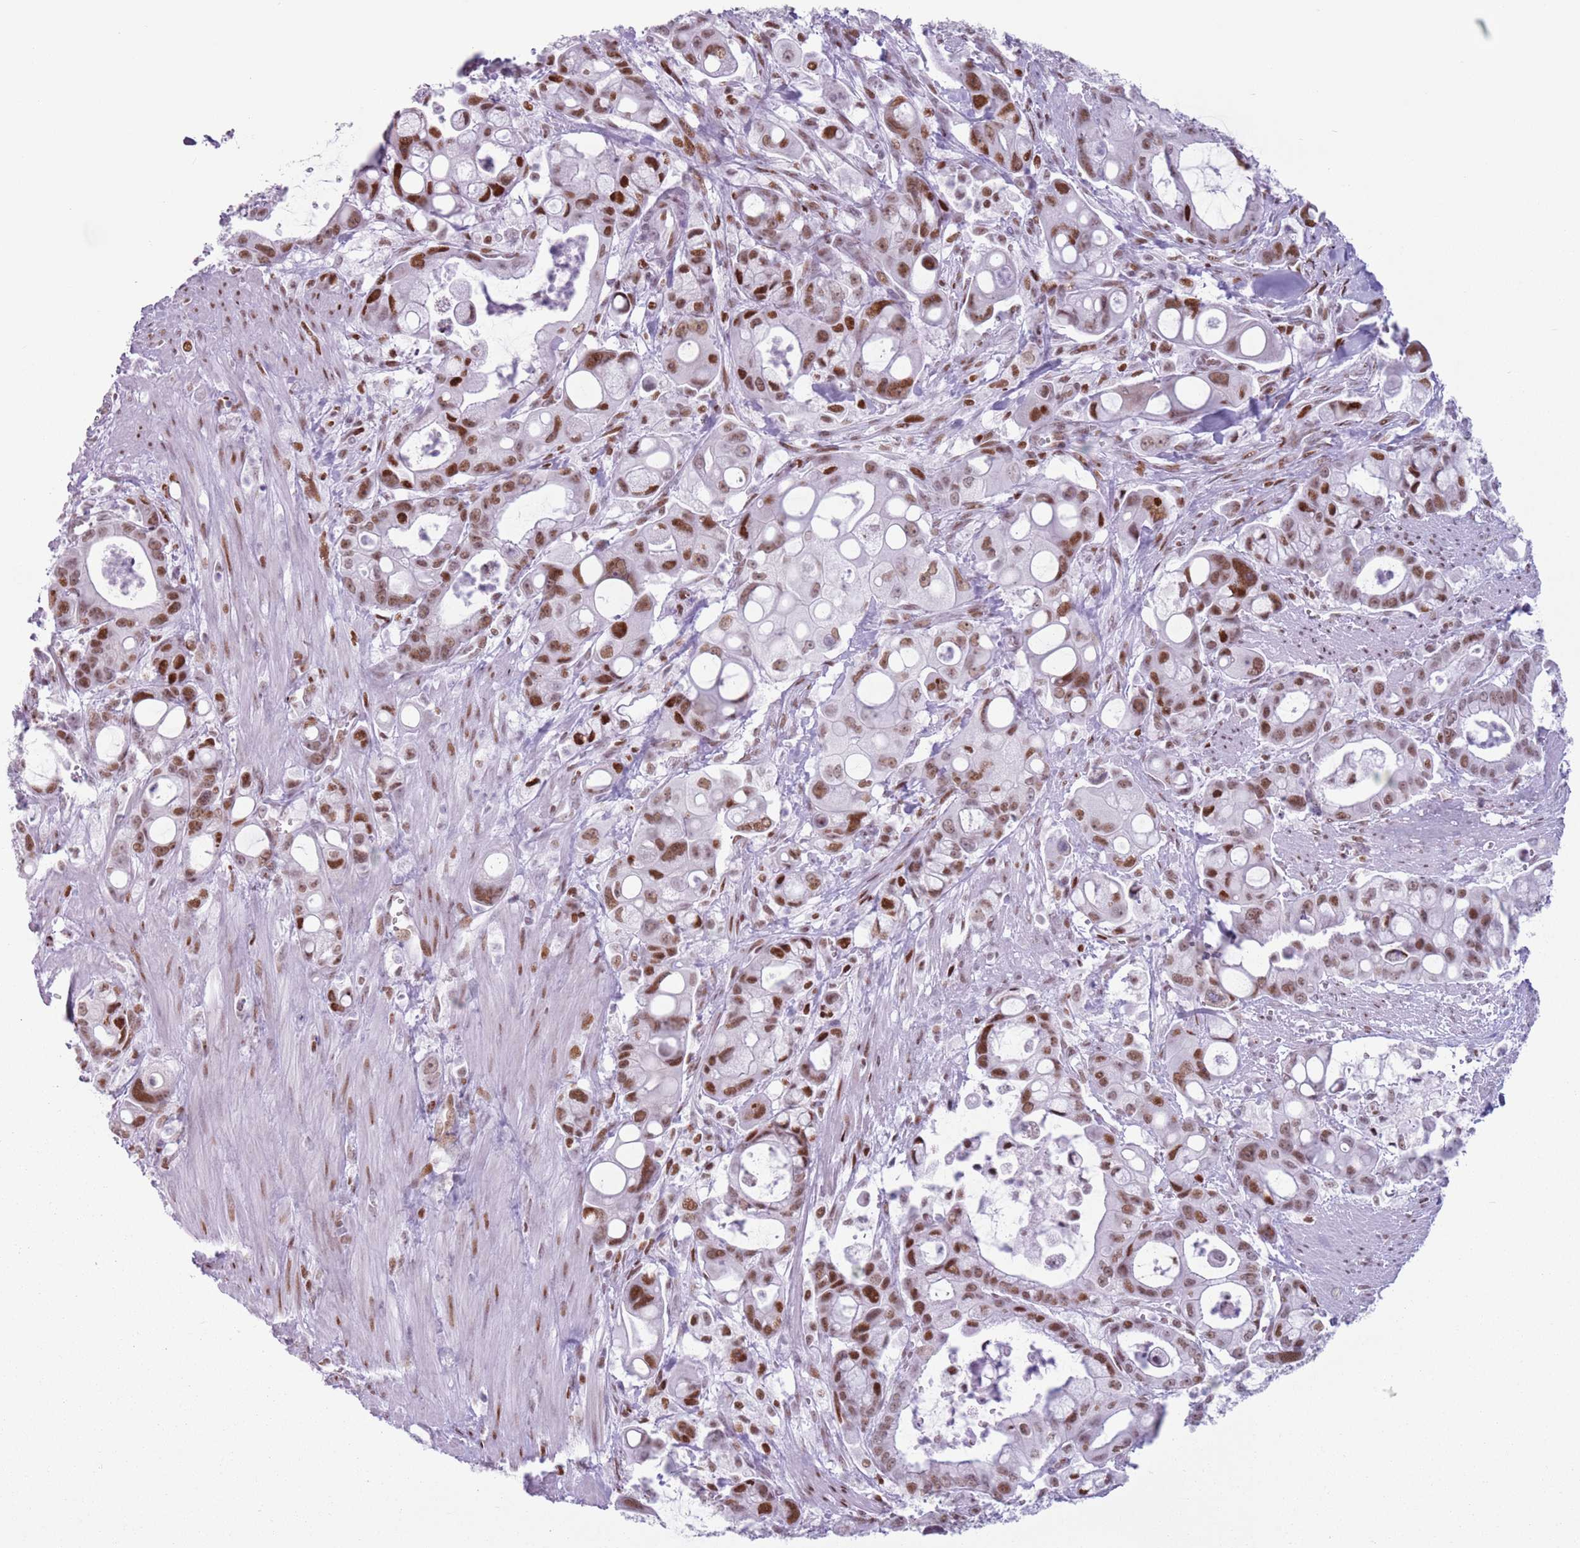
{"staining": {"intensity": "moderate", "quantity": ">75%", "location": "nuclear"}, "tissue": "pancreatic cancer", "cell_type": "Tumor cells", "image_type": "cancer", "snomed": [{"axis": "morphology", "description": "Adenocarcinoma, NOS"}, {"axis": "topography", "description": "Pancreas"}], "caption": "The photomicrograph shows a brown stain indicating the presence of a protein in the nuclear of tumor cells in pancreatic cancer.", "gene": "FAM104B", "patient": {"sex": "male", "age": 68}}